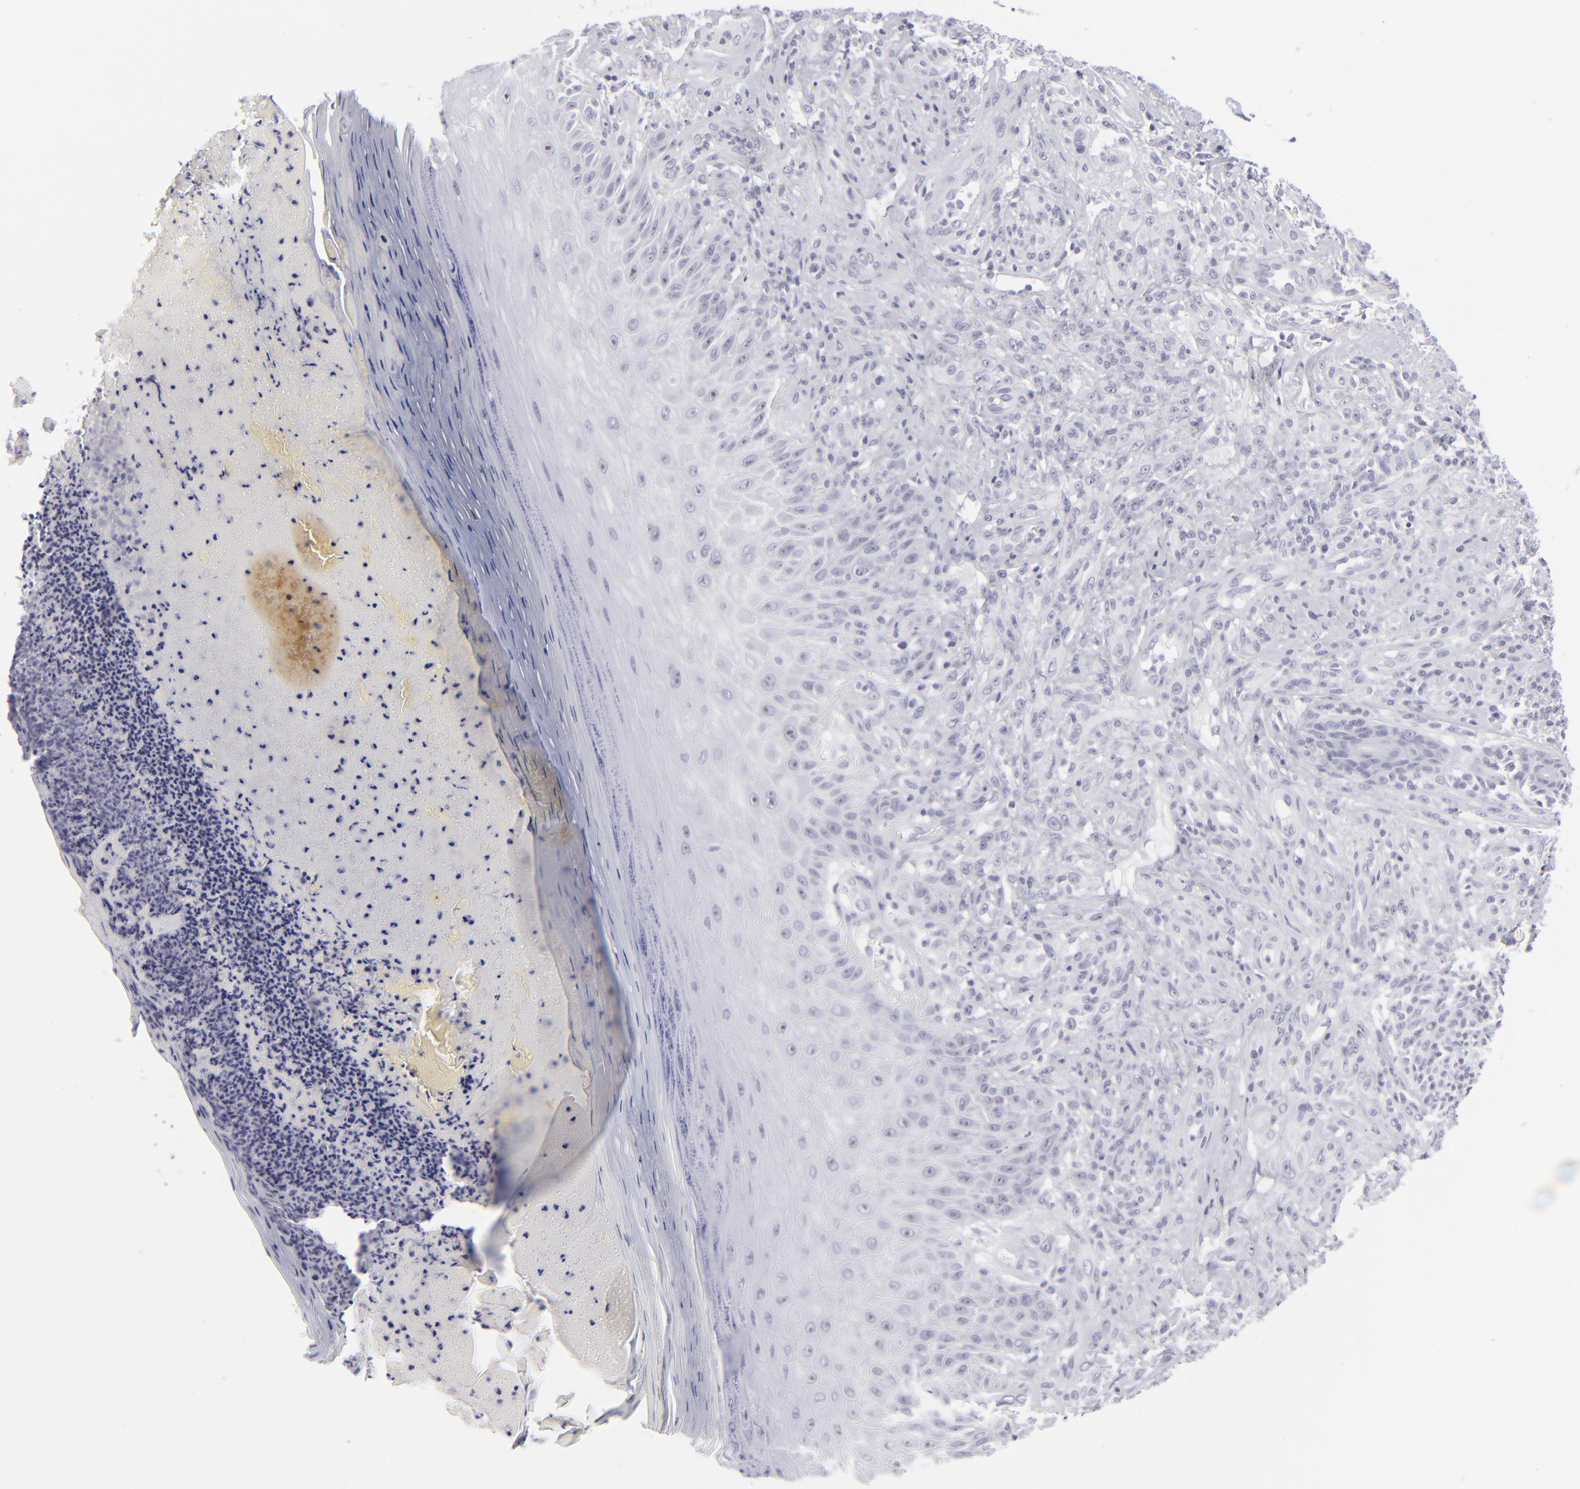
{"staining": {"intensity": "negative", "quantity": "none", "location": "none"}, "tissue": "melanoma", "cell_type": "Tumor cells", "image_type": "cancer", "snomed": [{"axis": "morphology", "description": "Malignant melanoma, NOS"}, {"axis": "topography", "description": "Skin"}], "caption": "Immunohistochemical staining of malignant melanoma reveals no significant expression in tumor cells.", "gene": "CD7", "patient": {"sex": "male", "age": 57}}